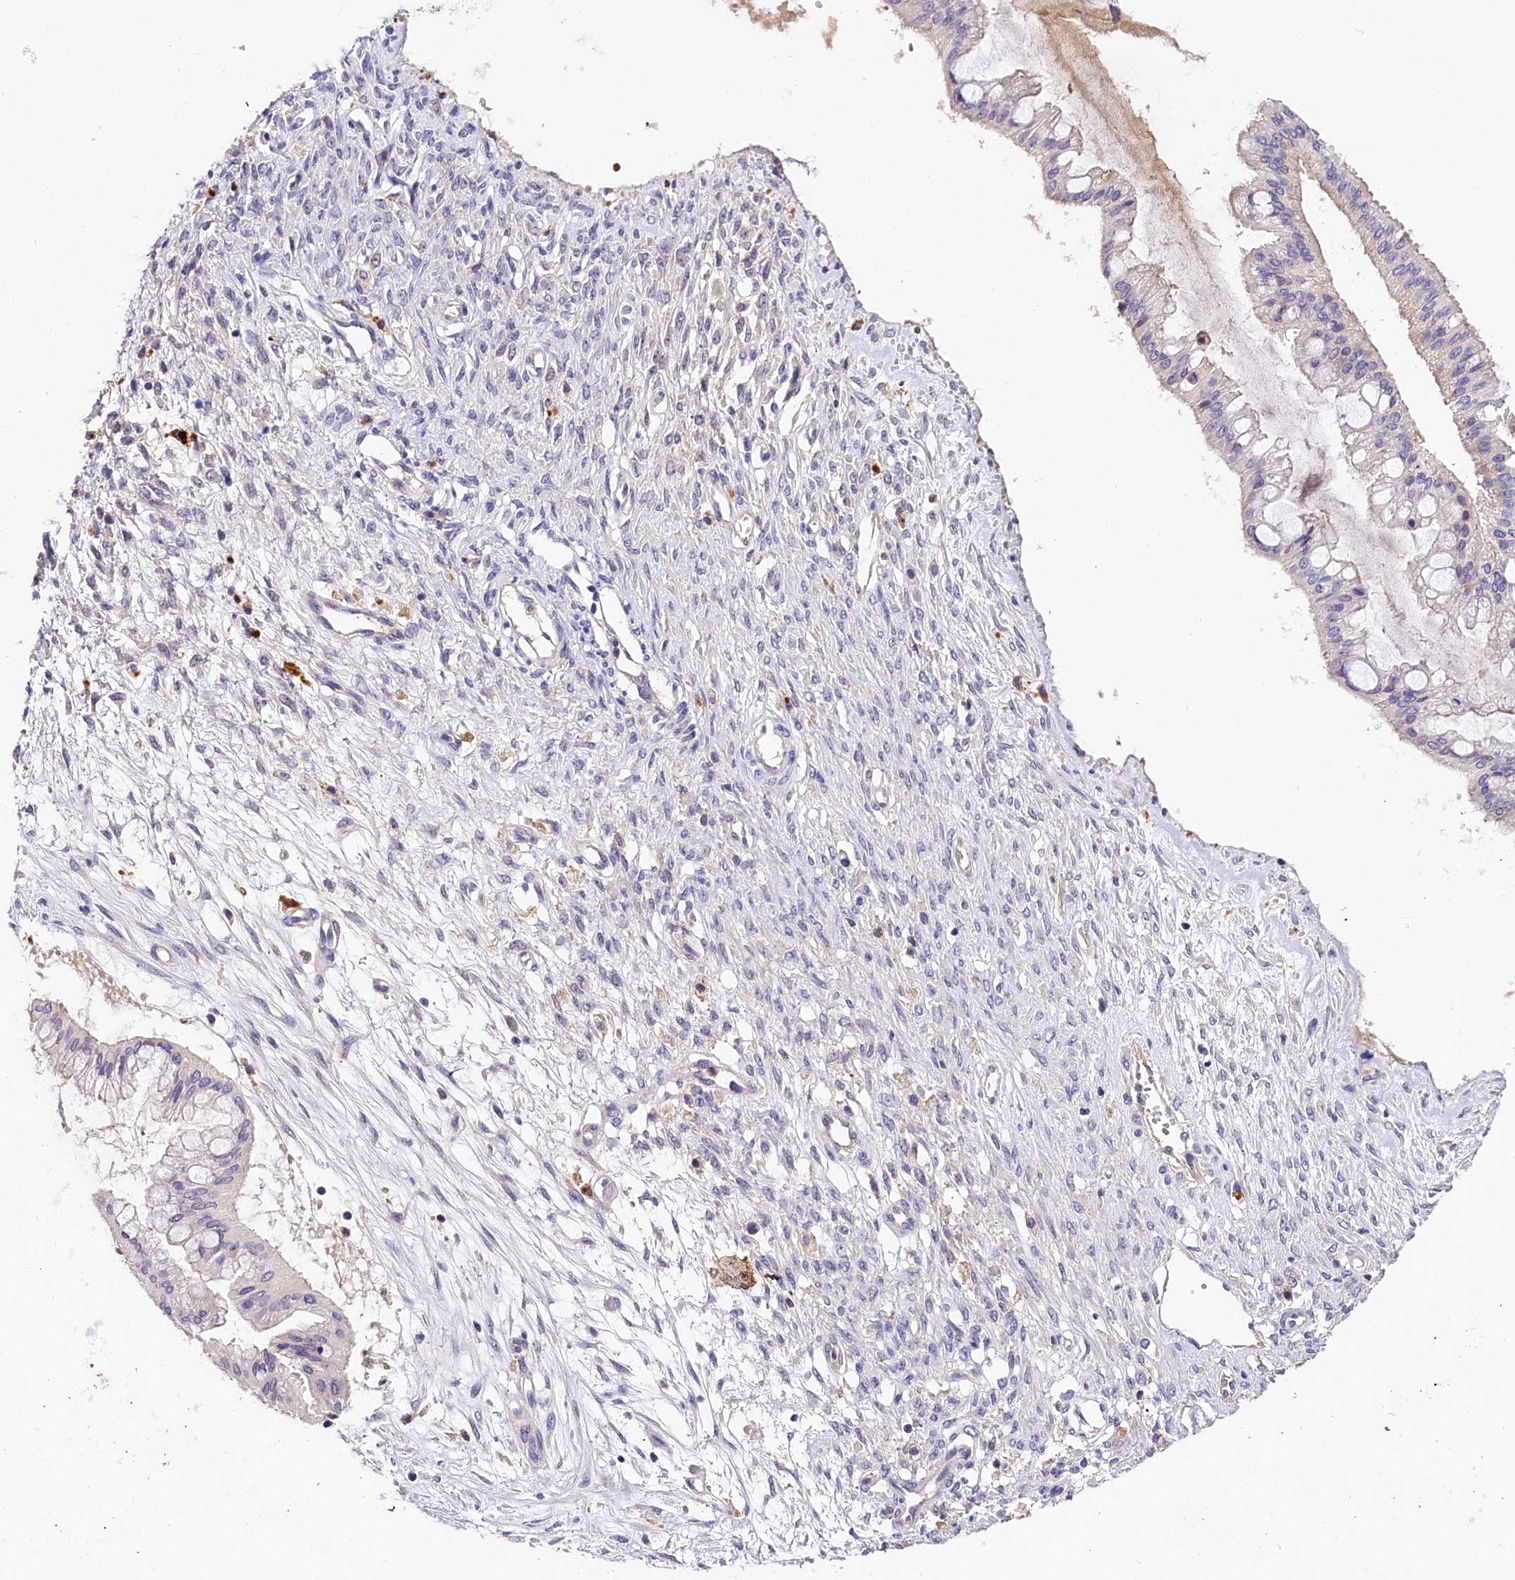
{"staining": {"intensity": "negative", "quantity": "none", "location": "none"}, "tissue": "ovarian cancer", "cell_type": "Tumor cells", "image_type": "cancer", "snomed": [{"axis": "morphology", "description": "Cystadenocarcinoma, mucinous, NOS"}, {"axis": "topography", "description": "Ovary"}], "caption": "An immunohistochemistry (IHC) photomicrograph of ovarian mucinous cystadenocarcinoma is shown. There is no staining in tumor cells of ovarian mucinous cystadenocarcinoma.", "gene": "ARMC6", "patient": {"sex": "female", "age": 73}}